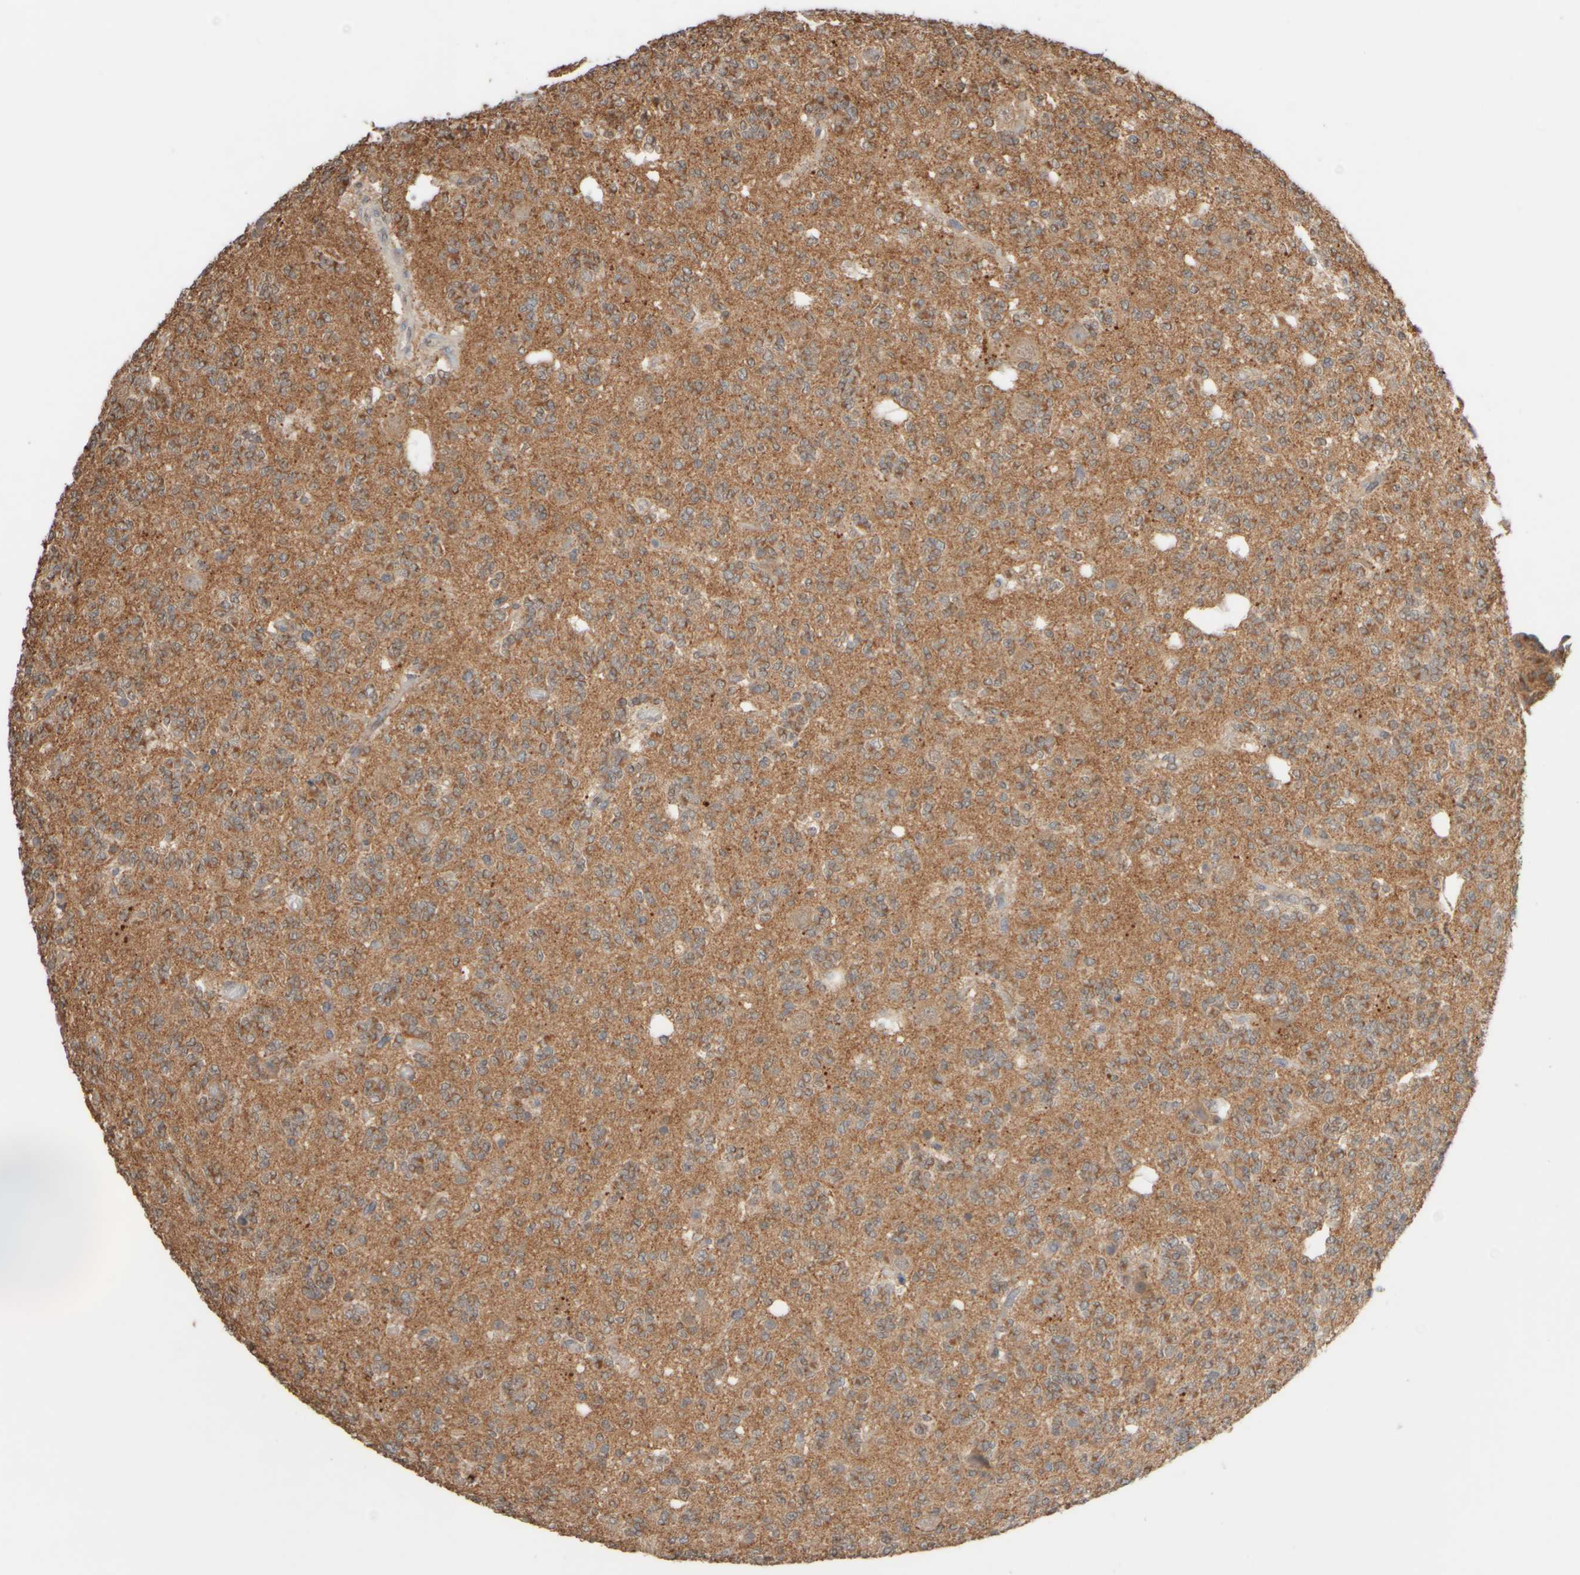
{"staining": {"intensity": "moderate", "quantity": ">75%", "location": "cytoplasmic/membranous"}, "tissue": "glioma", "cell_type": "Tumor cells", "image_type": "cancer", "snomed": [{"axis": "morphology", "description": "Glioma, malignant, Low grade"}, {"axis": "topography", "description": "Brain"}], "caption": "A brown stain labels moderate cytoplasmic/membranous staining of a protein in malignant low-grade glioma tumor cells.", "gene": "EIF2B3", "patient": {"sex": "male", "age": 38}}